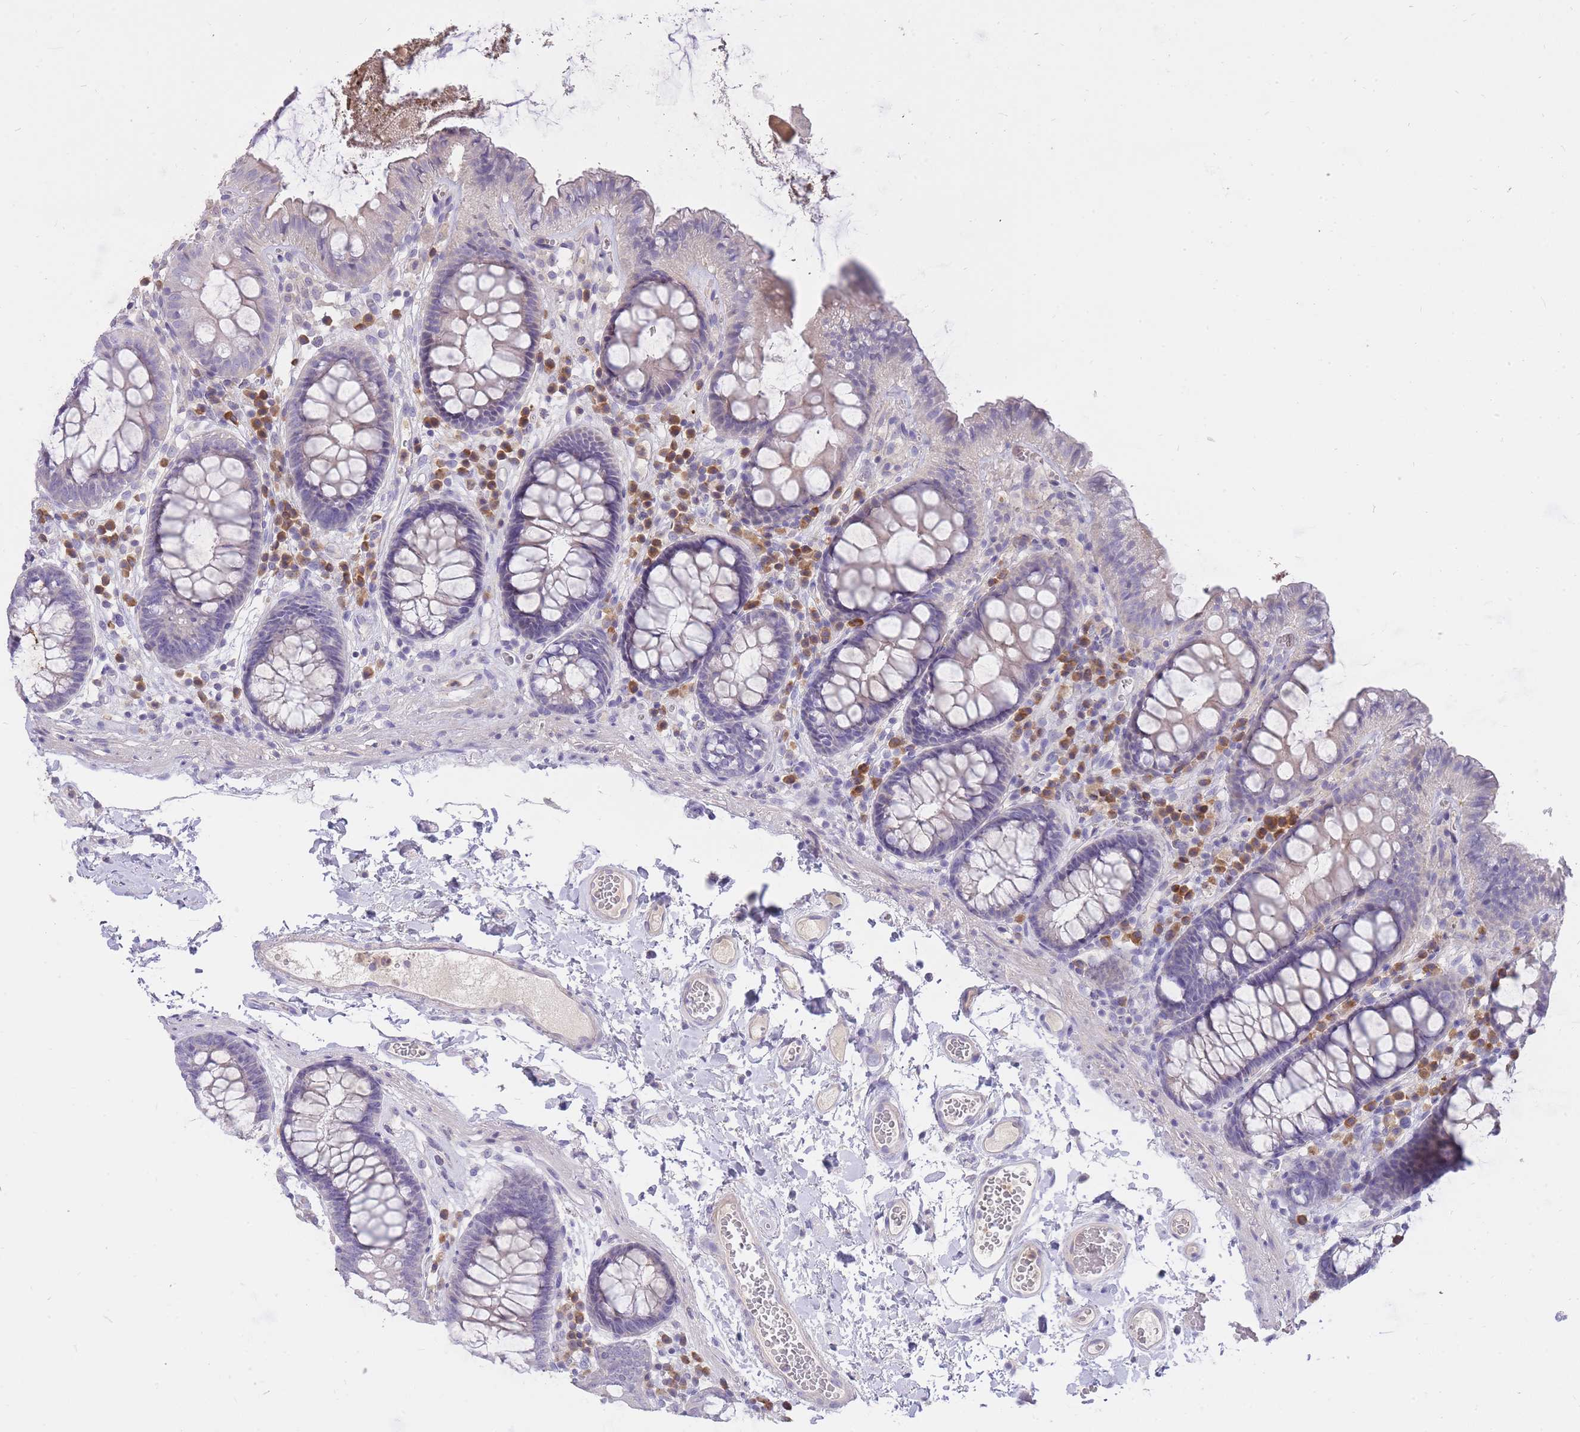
{"staining": {"intensity": "negative", "quantity": "none", "location": "none"}, "tissue": "colon", "cell_type": "Endothelial cells", "image_type": "normal", "snomed": [{"axis": "morphology", "description": "Normal tissue, NOS"}, {"axis": "topography", "description": "Colon"}], "caption": "IHC image of normal colon: human colon stained with DAB displays no significant protein positivity in endothelial cells. (DAB (3,3'-diaminobenzidine) IHC with hematoxylin counter stain).", "gene": "FRG2B", "patient": {"sex": "male", "age": 84}}